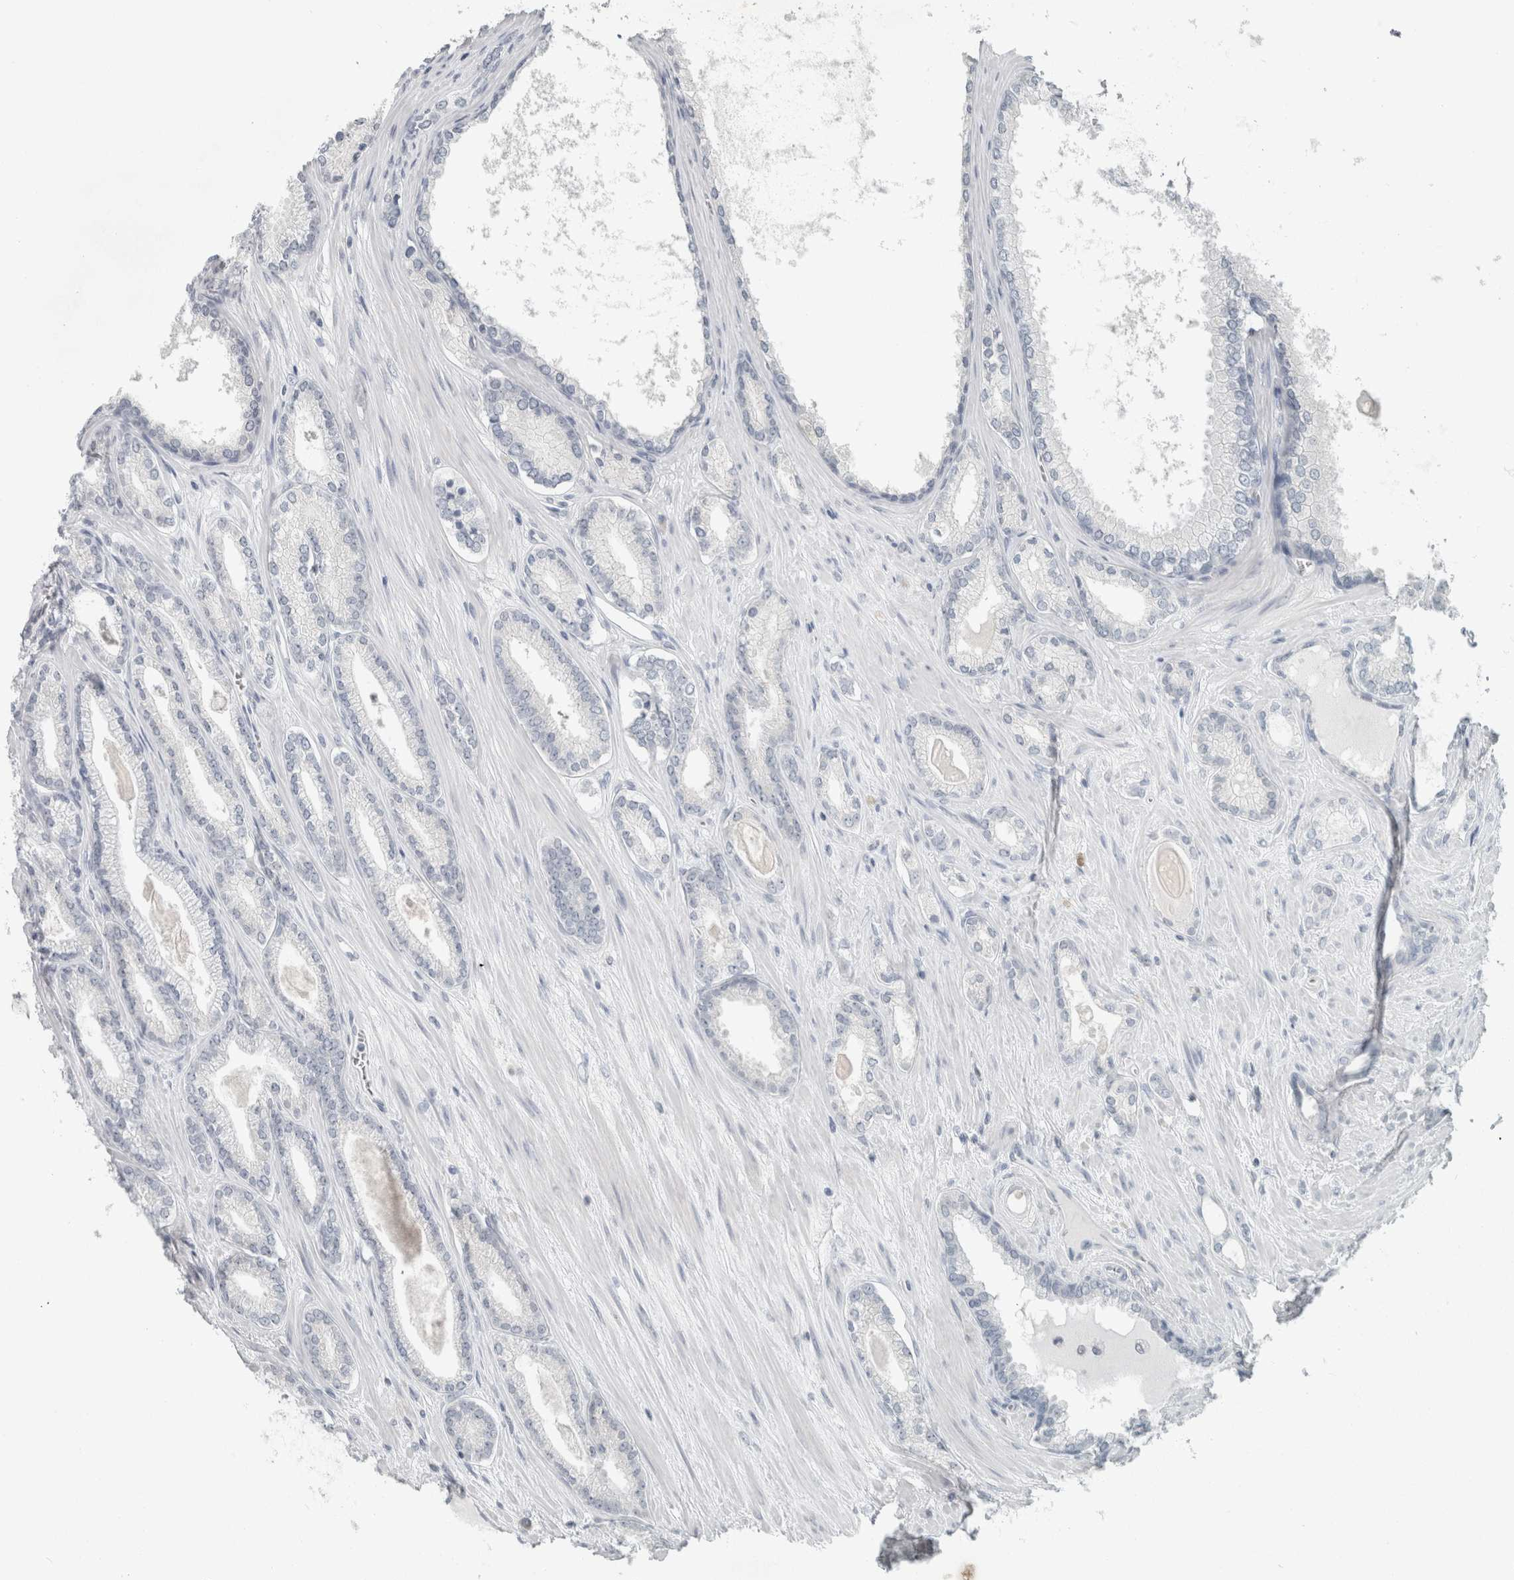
{"staining": {"intensity": "negative", "quantity": "none", "location": "none"}, "tissue": "prostate cancer", "cell_type": "Tumor cells", "image_type": "cancer", "snomed": [{"axis": "morphology", "description": "Adenocarcinoma, Low grade"}, {"axis": "topography", "description": "Prostate"}], "caption": "This is a micrograph of immunohistochemistry staining of prostate cancer, which shows no positivity in tumor cells.", "gene": "TRIT1", "patient": {"sex": "male", "age": 70}}